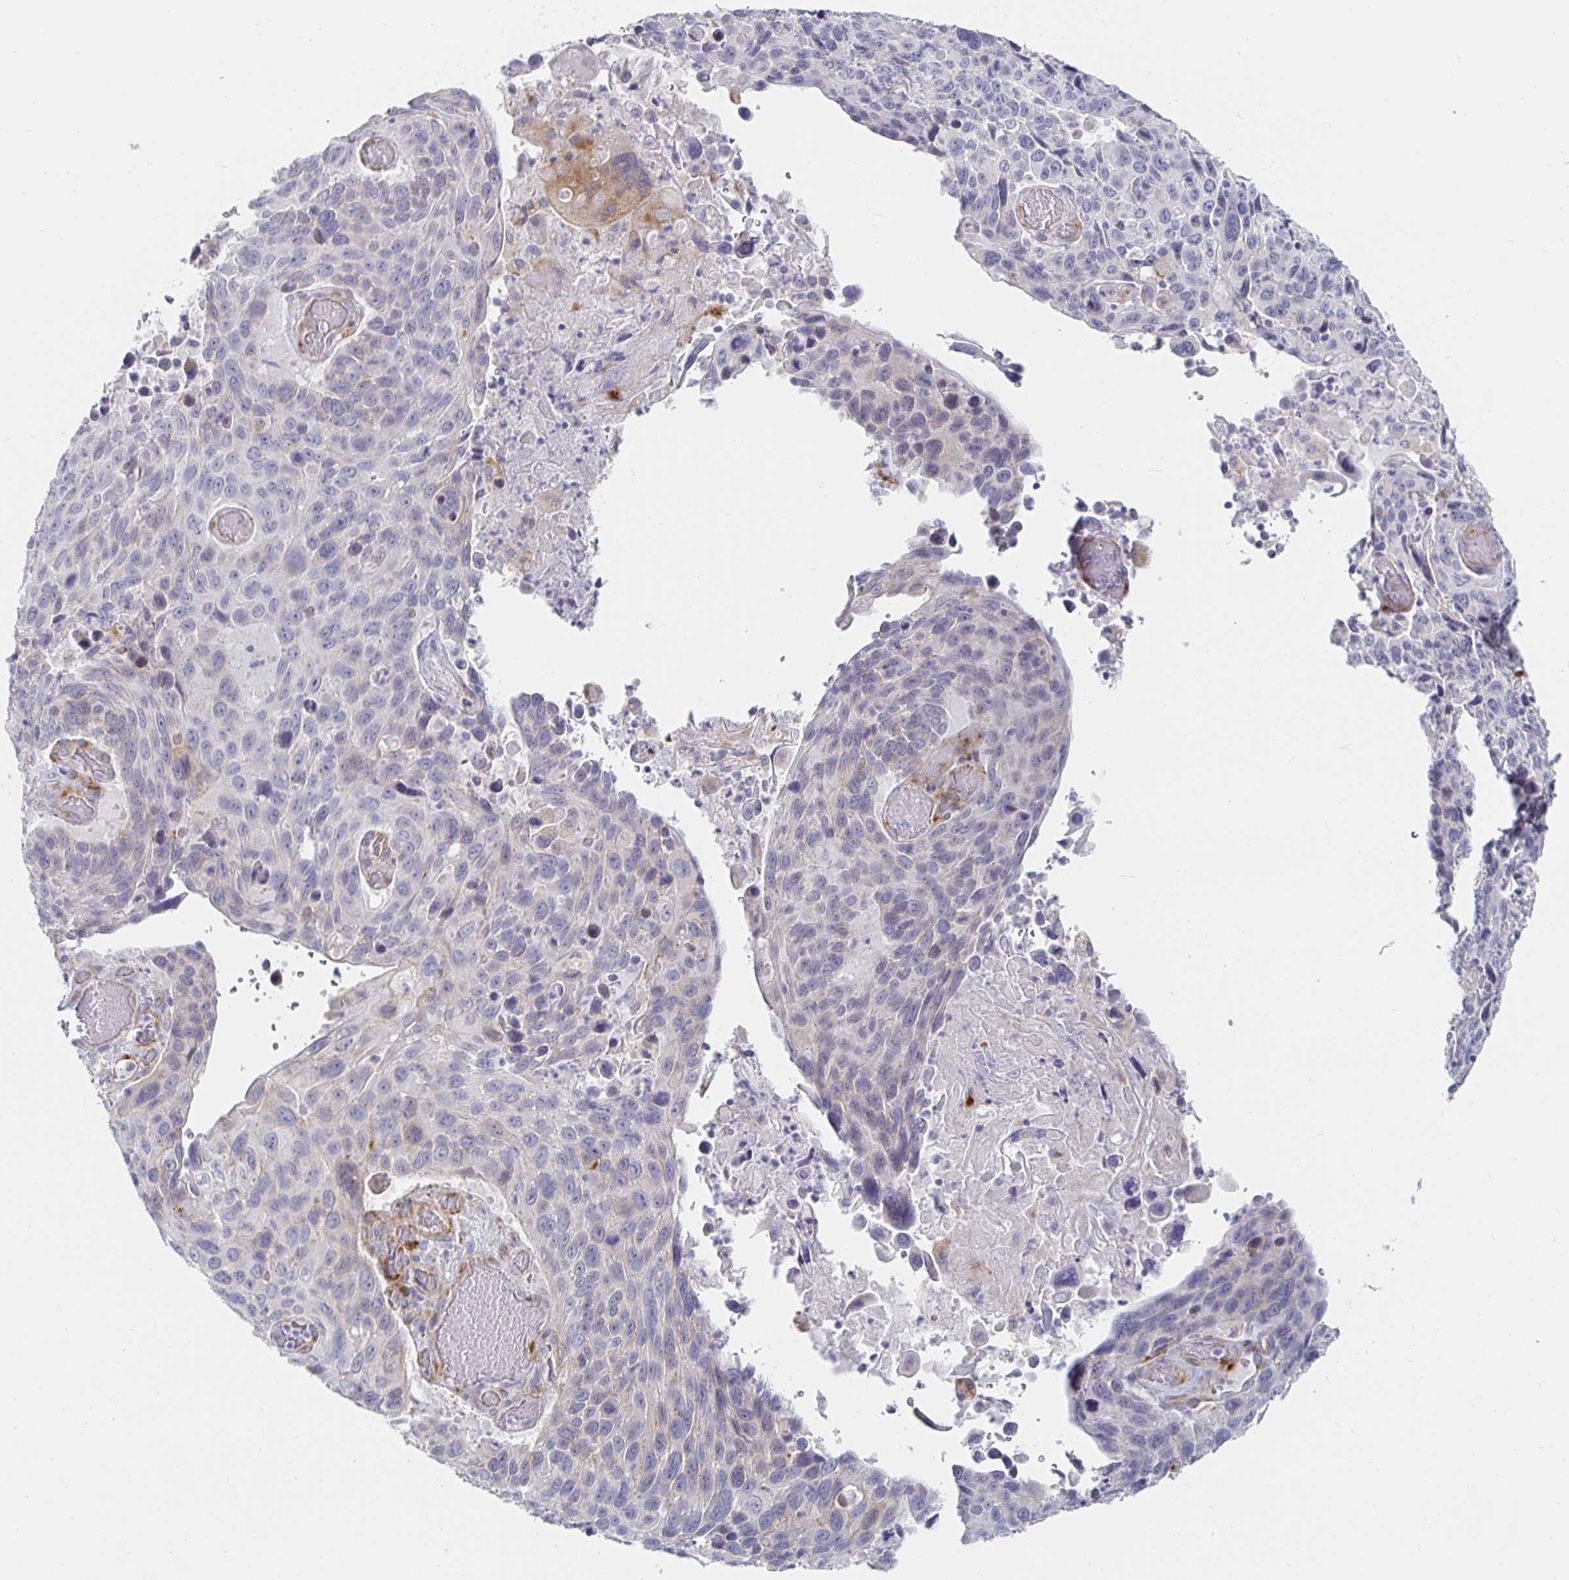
{"staining": {"intensity": "negative", "quantity": "none", "location": "none"}, "tissue": "lung cancer", "cell_type": "Tumor cells", "image_type": "cancer", "snomed": [{"axis": "morphology", "description": "Squamous cell carcinoma, NOS"}, {"axis": "topography", "description": "Lung"}], "caption": "The histopathology image displays no significant positivity in tumor cells of lung cancer.", "gene": "S100G", "patient": {"sex": "male", "age": 68}}